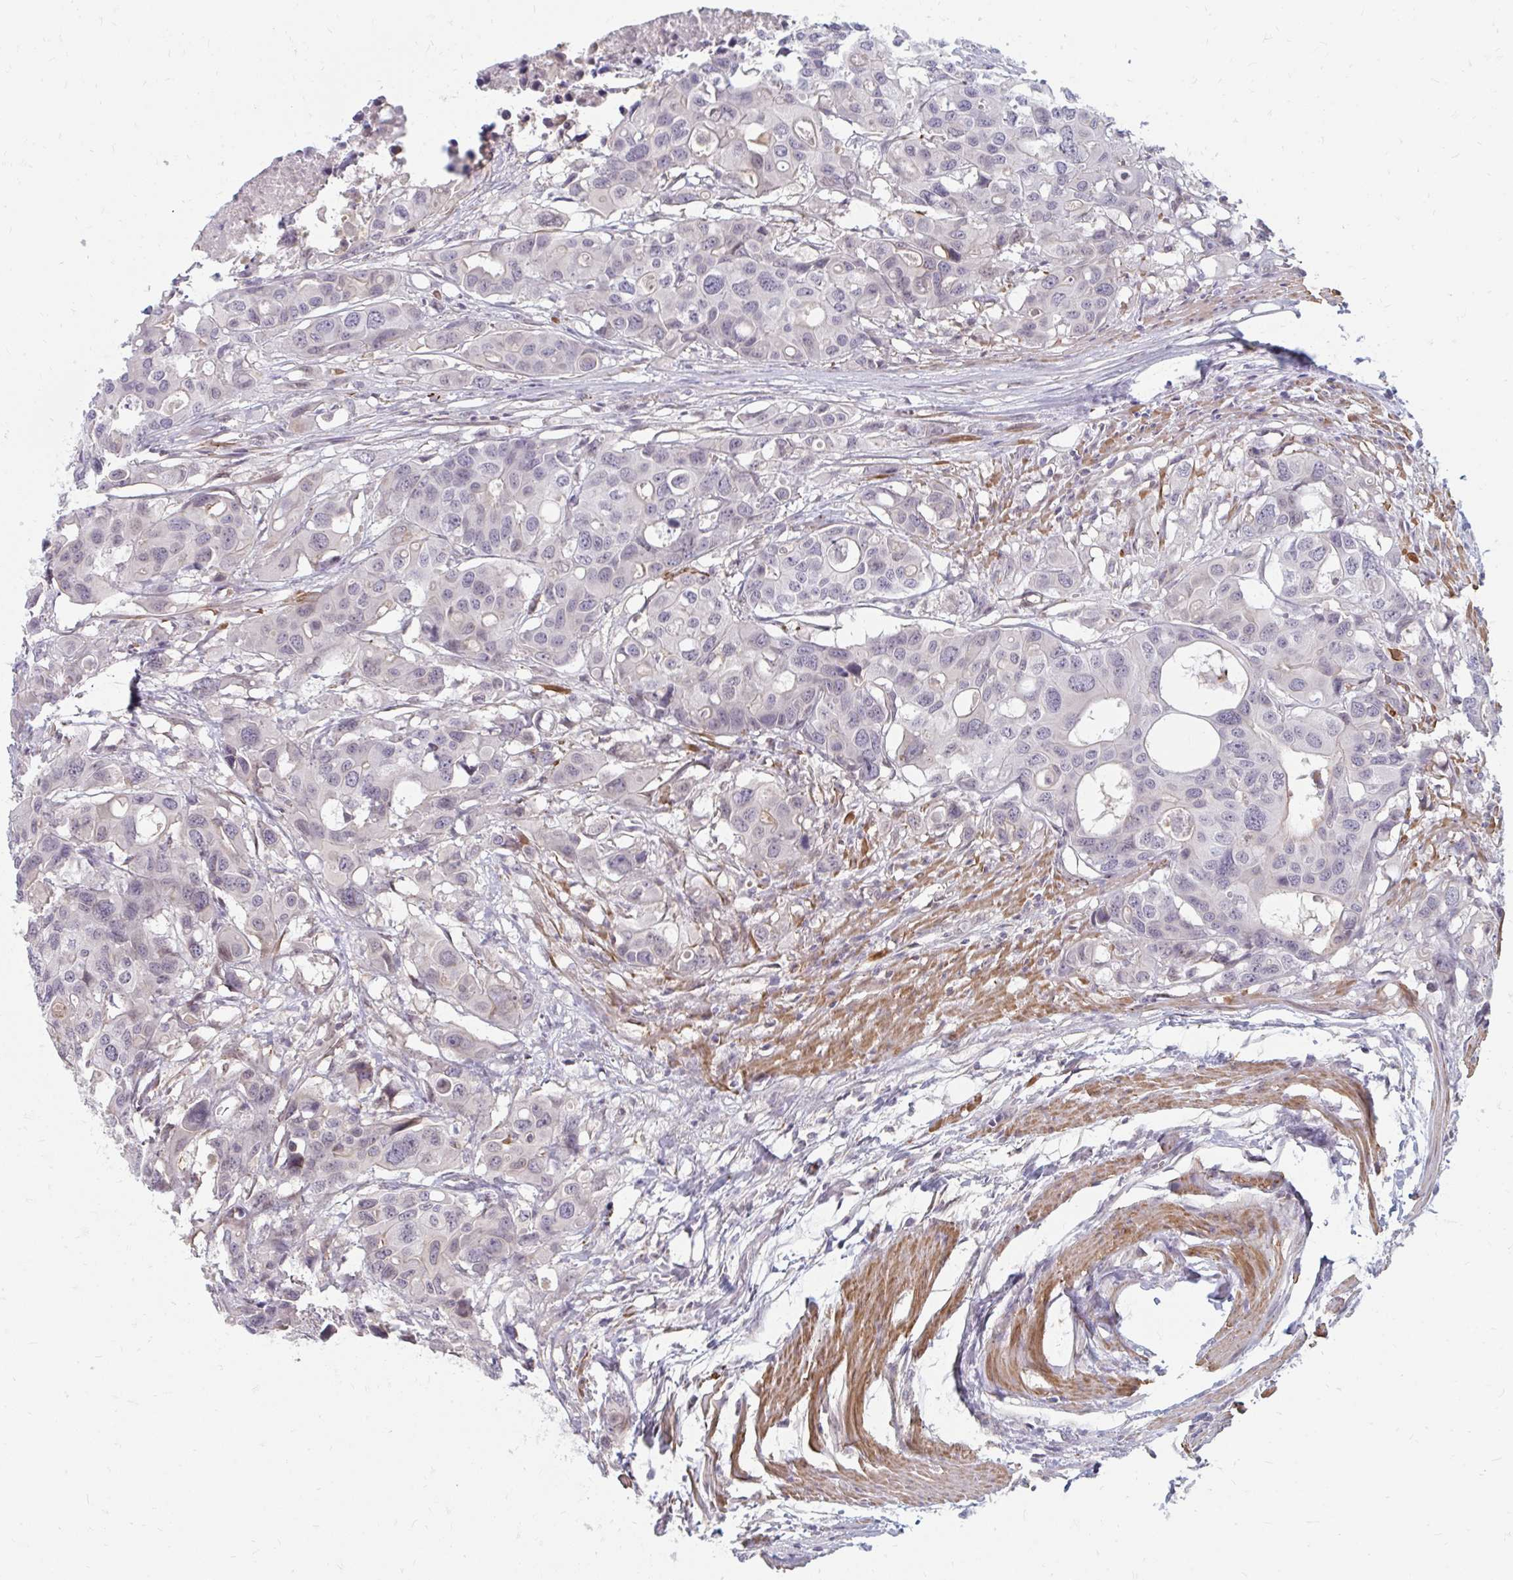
{"staining": {"intensity": "negative", "quantity": "none", "location": "none"}, "tissue": "colorectal cancer", "cell_type": "Tumor cells", "image_type": "cancer", "snomed": [{"axis": "morphology", "description": "Adenocarcinoma, NOS"}, {"axis": "topography", "description": "Colon"}], "caption": "Image shows no protein staining in tumor cells of colorectal cancer (adenocarcinoma) tissue. (DAB immunohistochemistry, high magnification).", "gene": "GPC5", "patient": {"sex": "male", "age": 77}}